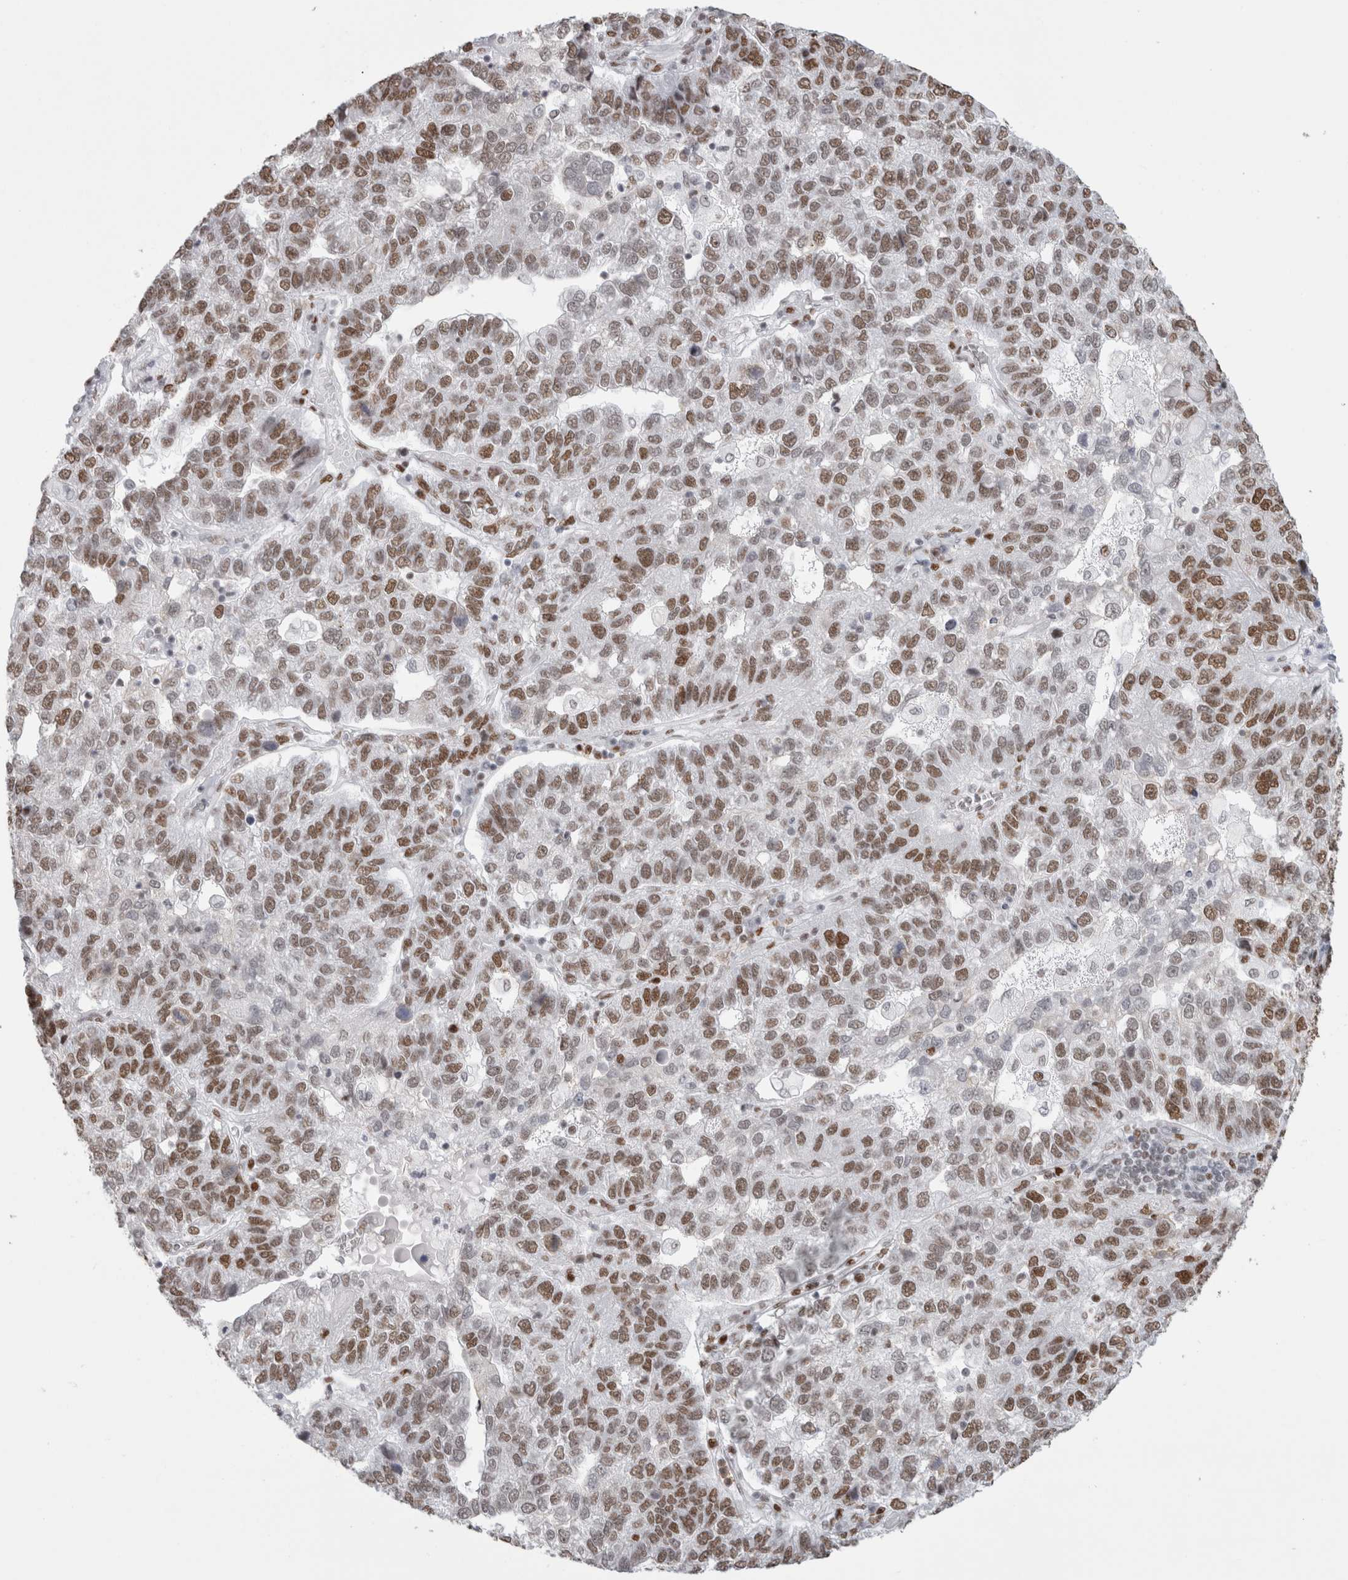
{"staining": {"intensity": "moderate", "quantity": ">75%", "location": "nuclear"}, "tissue": "pancreatic cancer", "cell_type": "Tumor cells", "image_type": "cancer", "snomed": [{"axis": "morphology", "description": "Adenocarcinoma, NOS"}, {"axis": "topography", "description": "Pancreas"}], "caption": "Human pancreatic cancer (adenocarcinoma) stained with a brown dye demonstrates moderate nuclear positive positivity in approximately >75% of tumor cells.", "gene": "SMARCC1", "patient": {"sex": "female", "age": 61}}